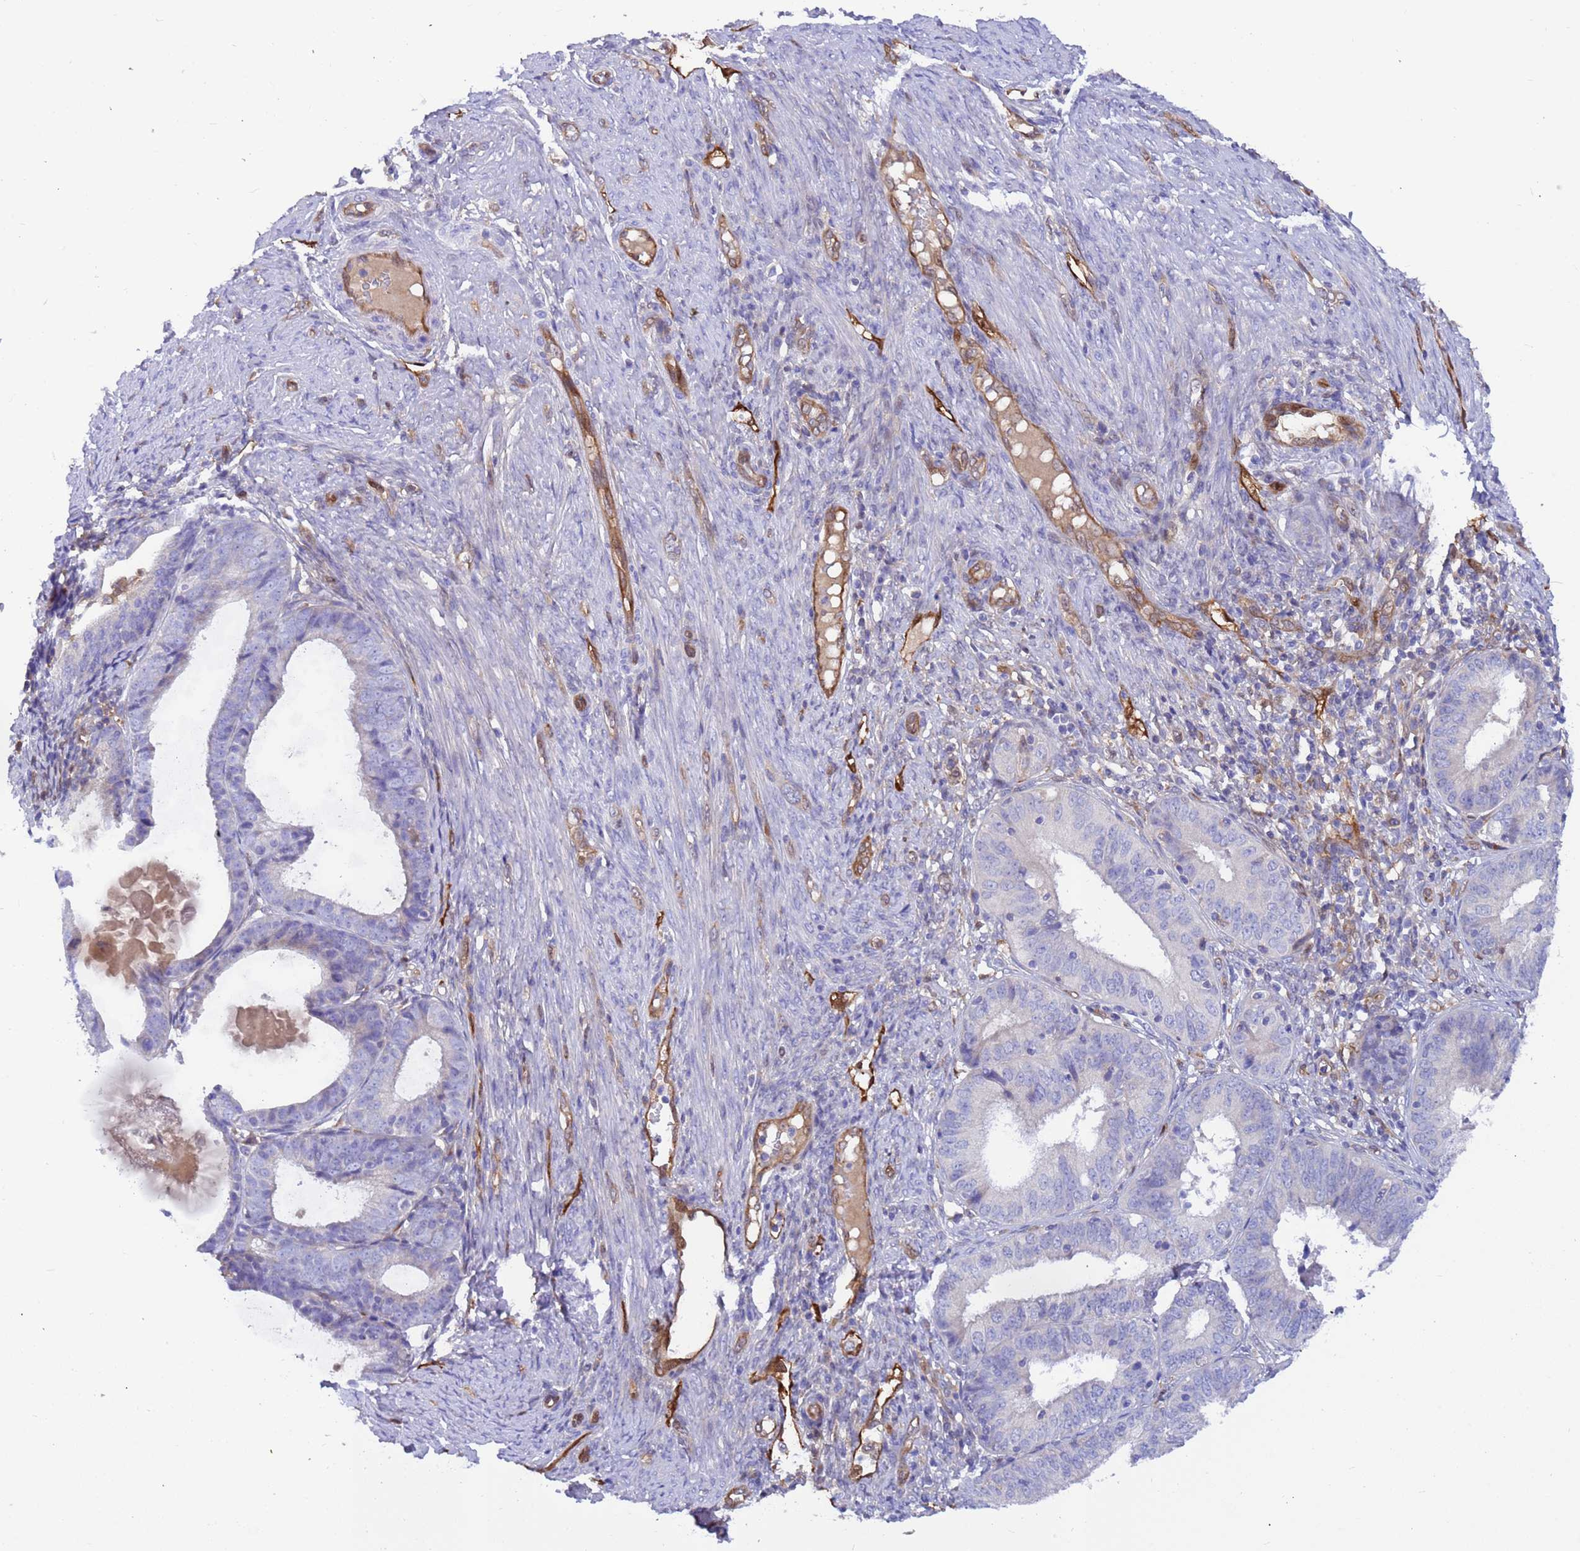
{"staining": {"intensity": "negative", "quantity": "none", "location": "none"}, "tissue": "endometrial cancer", "cell_type": "Tumor cells", "image_type": "cancer", "snomed": [{"axis": "morphology", "description": "Adenocarcinoma, NOS"}, {"axis": "topography", "description": "Endometrium"}], "caption": "There is no significant positivity in tumor cells of endometrial cancer (adenocarcinoma).", "gene": "FOXRED1", "patient": {"sex": "female", "age": 51}}